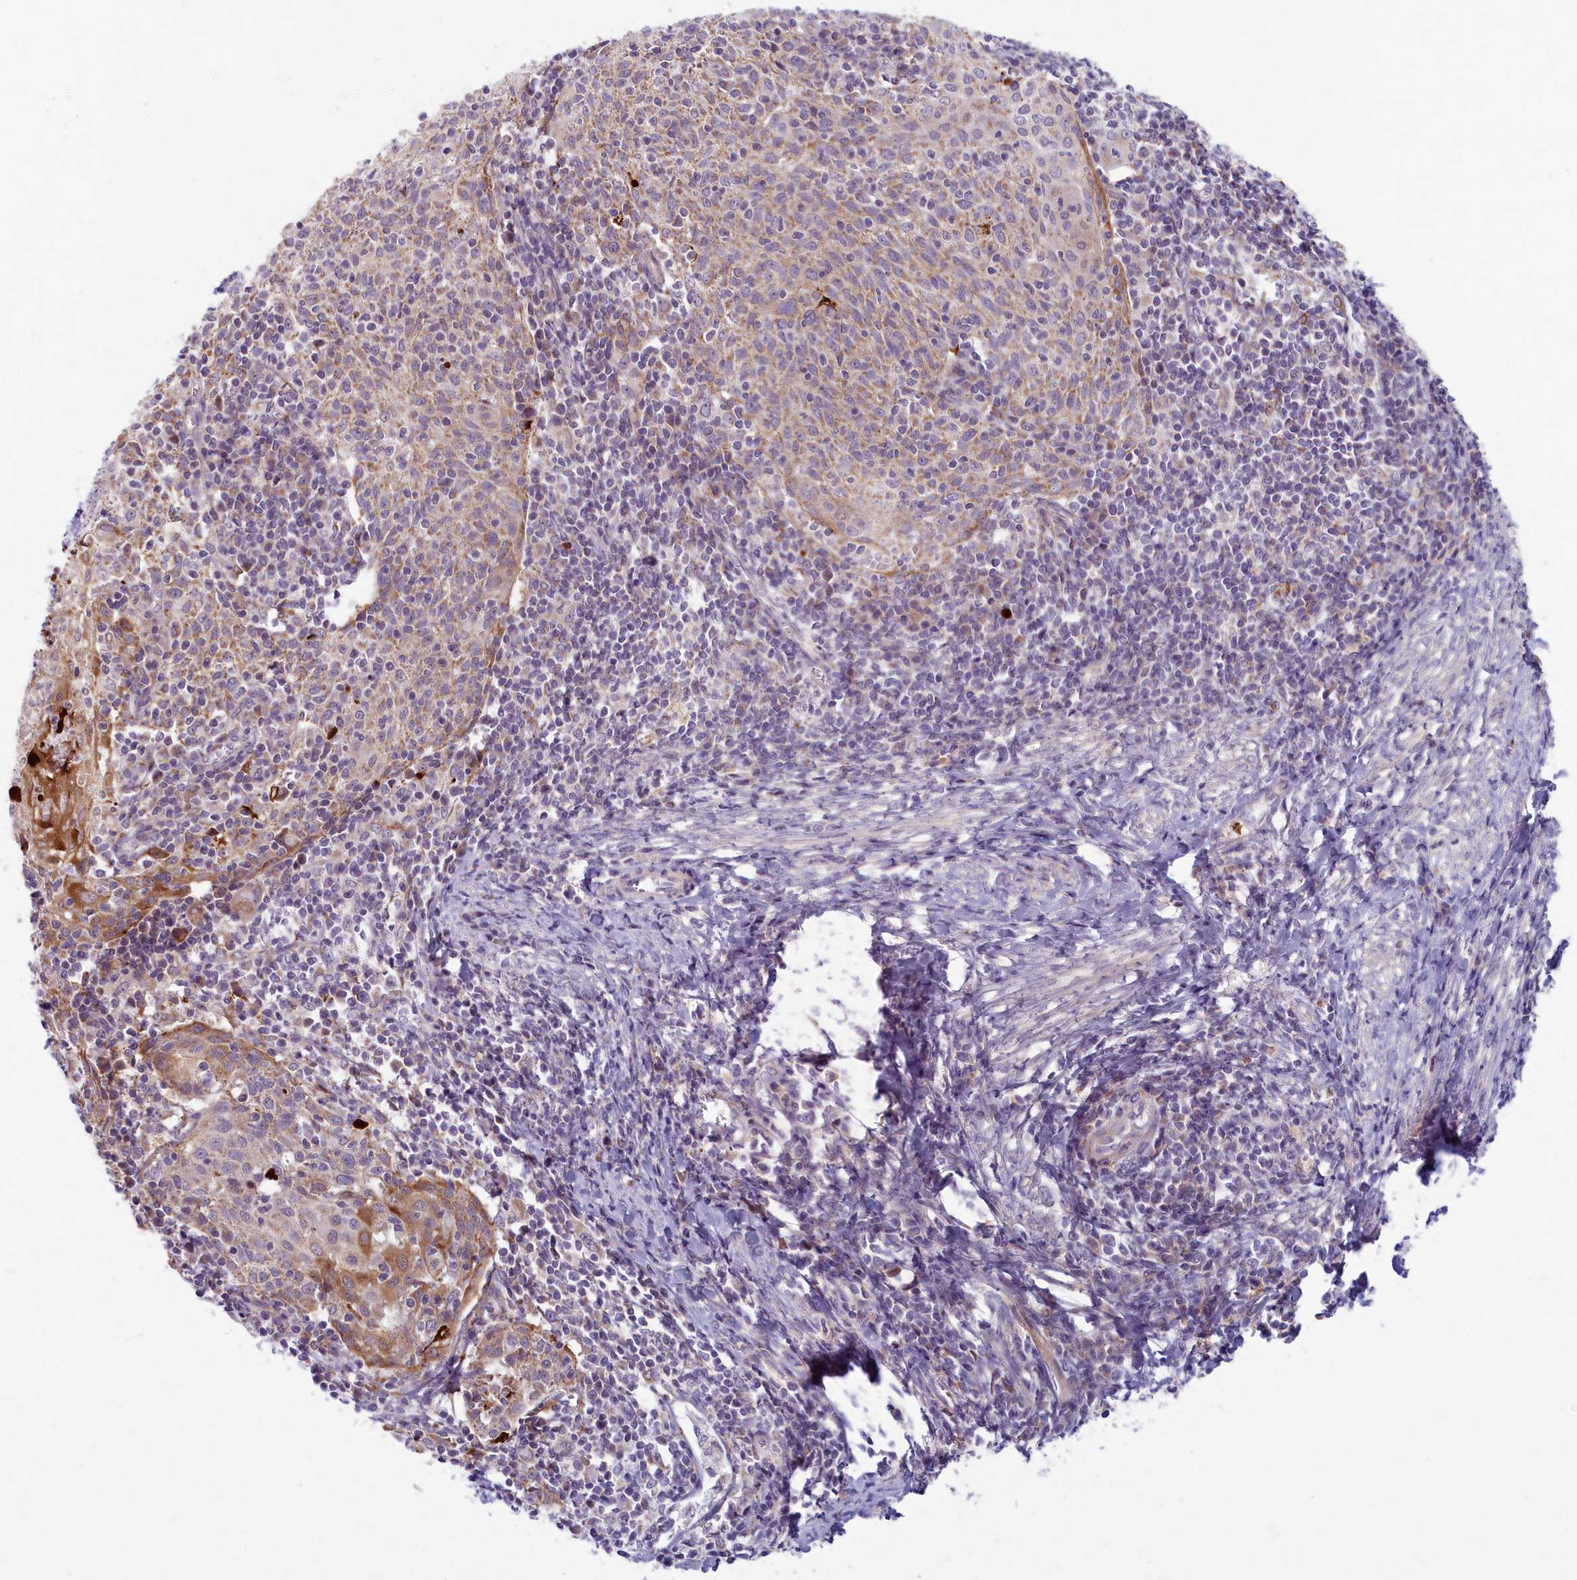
{"staining": {"intensity": "moderate", "quantity": "<25%", "location": "cytoplasmic/membranous"}, "tissue": "cervical cancer", "cell_type": "Tumor cells", "image_type": "cancer", "snomed": [{"axis": "morphology", "description": "Squamous cell carcinoma, NOS"}, {"axis": "topography", "description": "Cervix"}], "caption": "A brown stain labels moderate cytoplasmic/membranous expression of a protein in human cervical cancer tumor cells.", "gene": "MRPS25", "patient": {"sex": "female", "age": 52}}